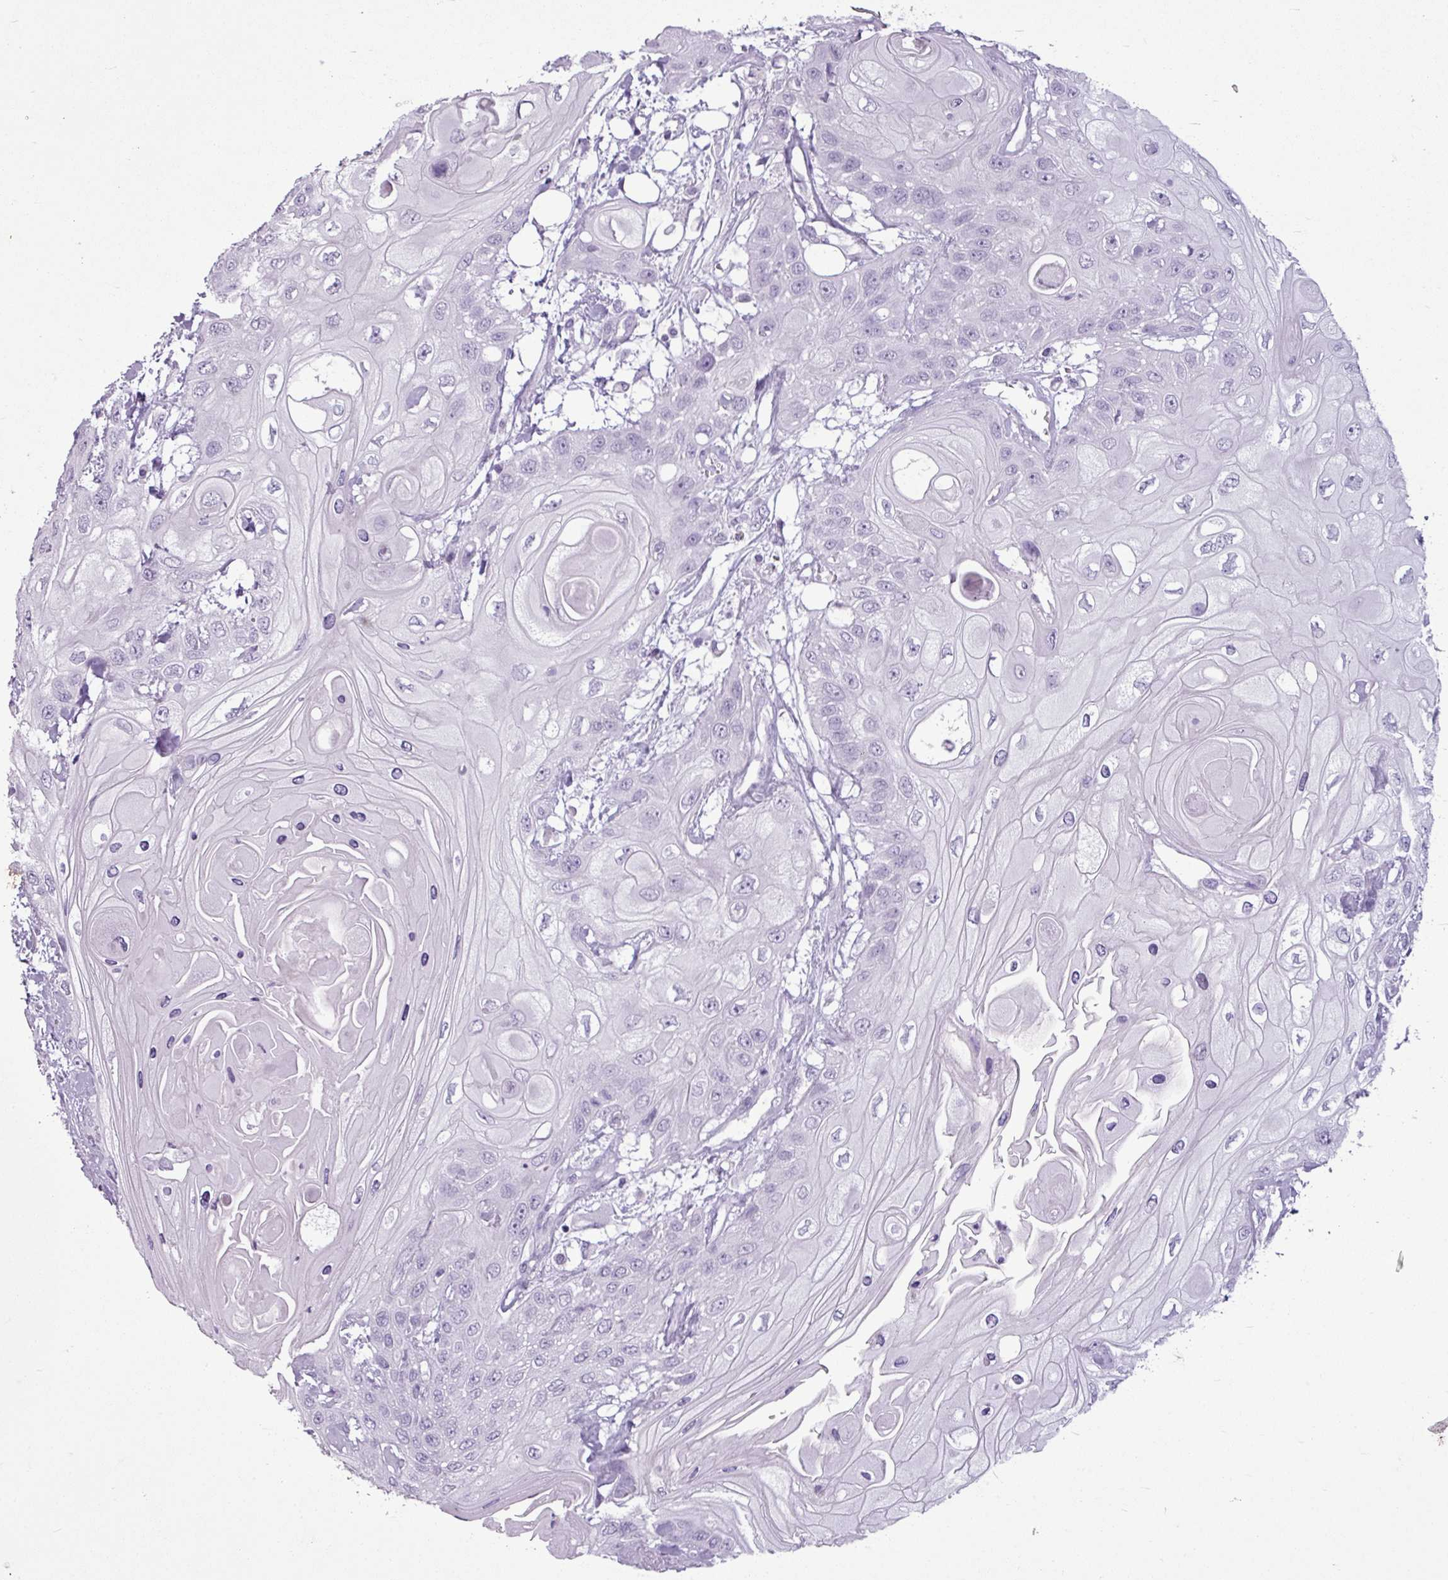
{"staining": {"intensity": "negative", "quantity": "none", "location": "none"}, "tissue": "head and neck cancer", "cell_type": "Tumor cells", "image_type": "cancer", "snomed": [{"axis": "morphology", "description": "Squamous cell carcinoma, NOS"}, {"axis": "topography", "description": "Head-Neck"}], "caption": "This is a micrograph of immunohistochemistry staining of head and neck squamous cell carcinoma, which shows no staining in tumor cells. (Brightfield microscopy of DAB (3,3'-diaminobenzidine) immunohistochemistry (IHC) at high magnification).", "gene": "AMY2A", "patient": {"sex": "female", "age": 43}}